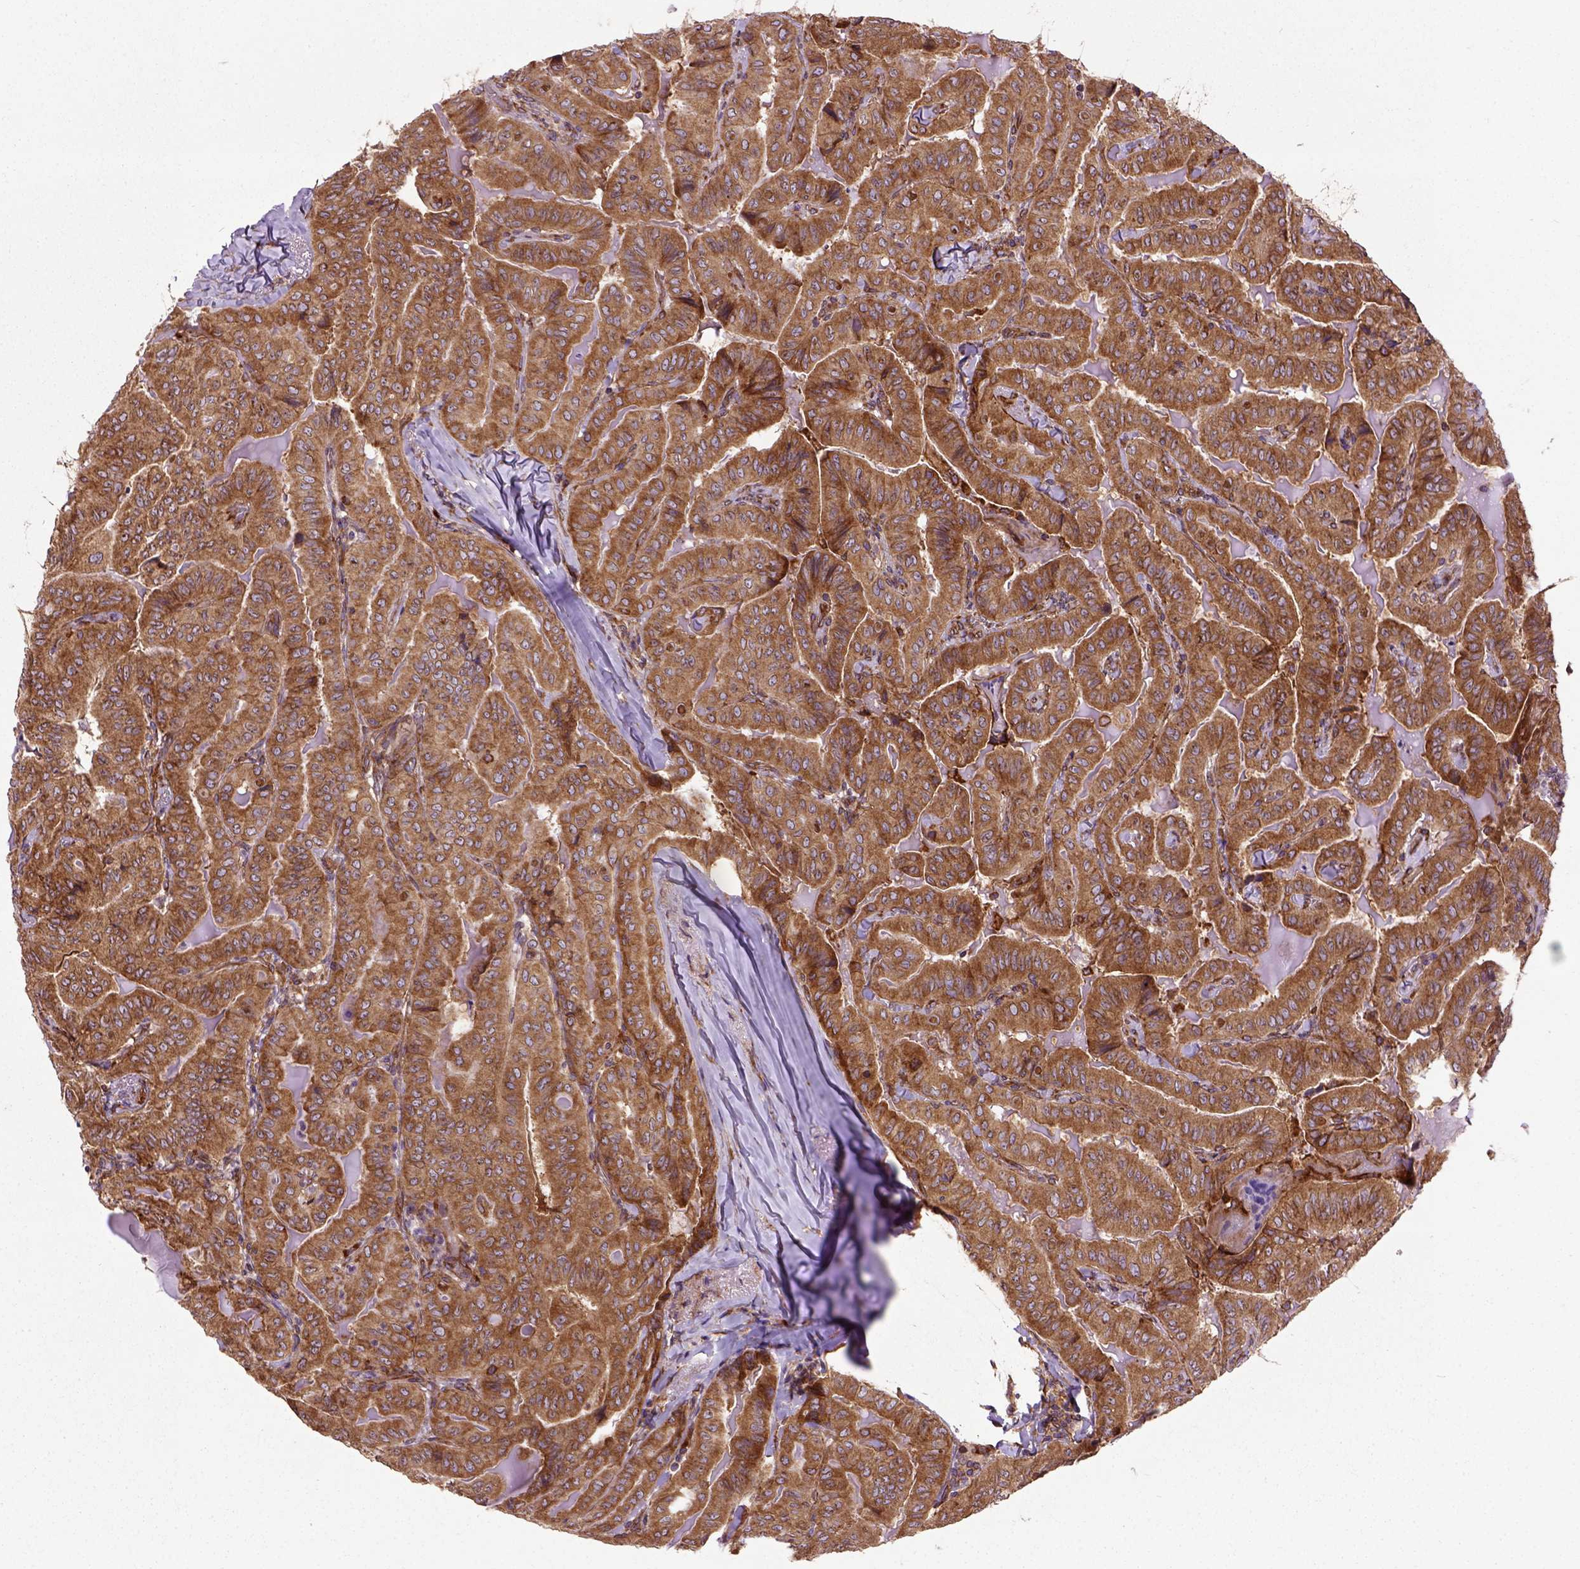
{"staining": {"intensity": "moderate", "quantity": ">75%", "location": "cytoplasmic/membranous"}, "tissue": "thyroid cancer", "cell_type": "Tumor cells", "image_type": "cancer", "snomed": [{"axis": "morphology", "description": "Papillary adenocarcinoma, NOS"}, {"axis": "topography", "description": "Thyroid gland"}], "caption": "Immunohistochemical staining of human thyroid cancer shows moderate cytoplasmic/membranous protein positivity in about >75% of tumor cells. The staining is performed using DAB (3,3'-diaminobenzidine) brown chromogen to label protein expression. The nuclei are counter-stained blue using hematoxylin.", "gene": "CAPRIN1", "patient": {"sex": "female", "age": 68}}